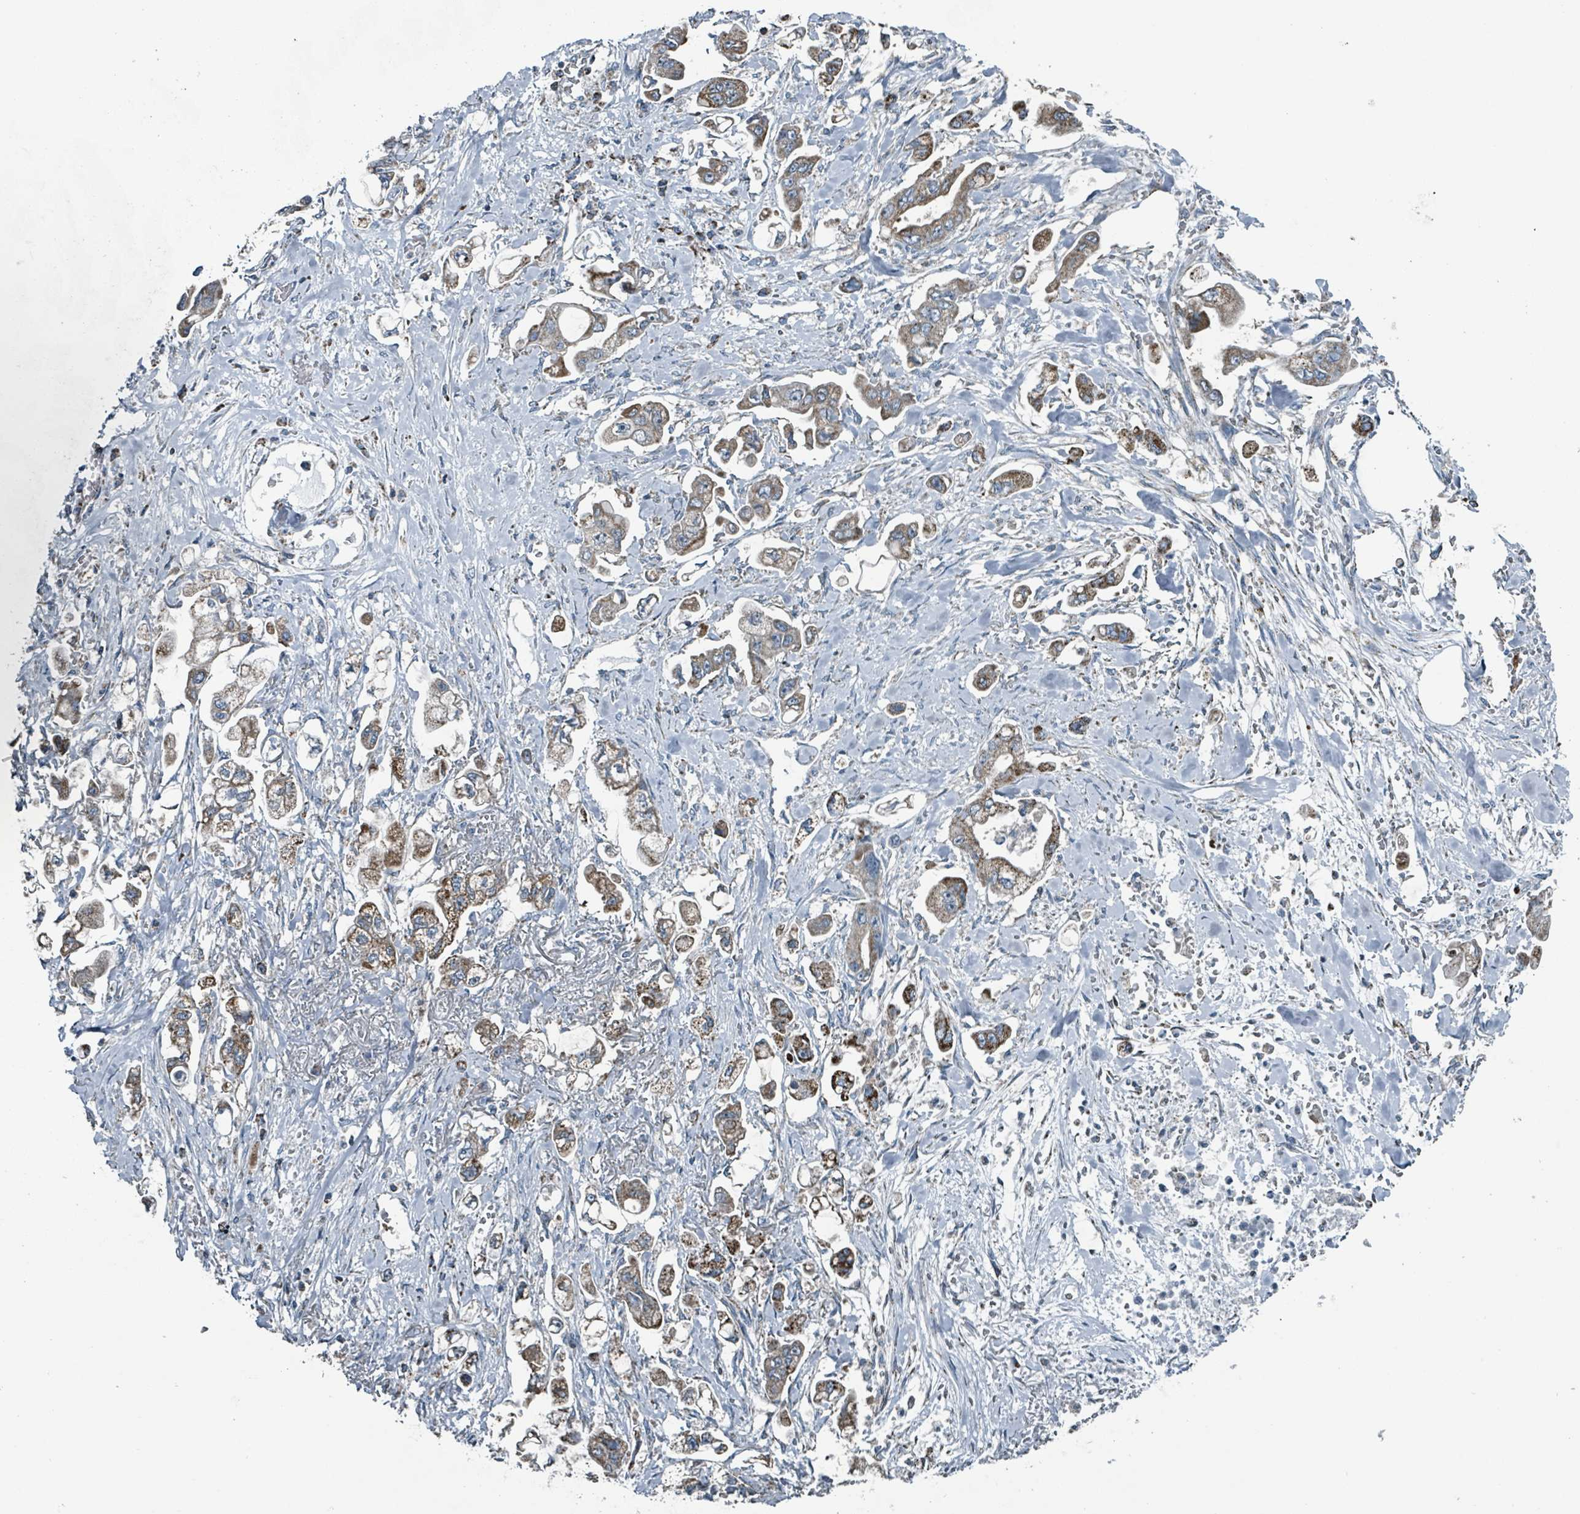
{"staining": {"intensity": "moderate", "quantity": ">75%", "location": "cytoplasmic/membranous"}, "tissue": "stomach cancer", "cell_type": "Tumor cells", "image_type": "cancer", "snomed": [{"axis": "morphology", "description": "Adenocarcinoma, NOS"}, {"axis": "topography", "description": "Stomach"}], "caption": "Brown immunohistochemical staining in human adenocarcinoma (stomach) demonstrates moderate cytoplasmic/membranous staining in about >75% of tumor cells. The staining was performed using DAB, with brown indicating positive protein expression. Nuclei are stained blue with hematoxylin.", "gene": "ABHD18", "patient": {"sex": "male", "age": 62}}